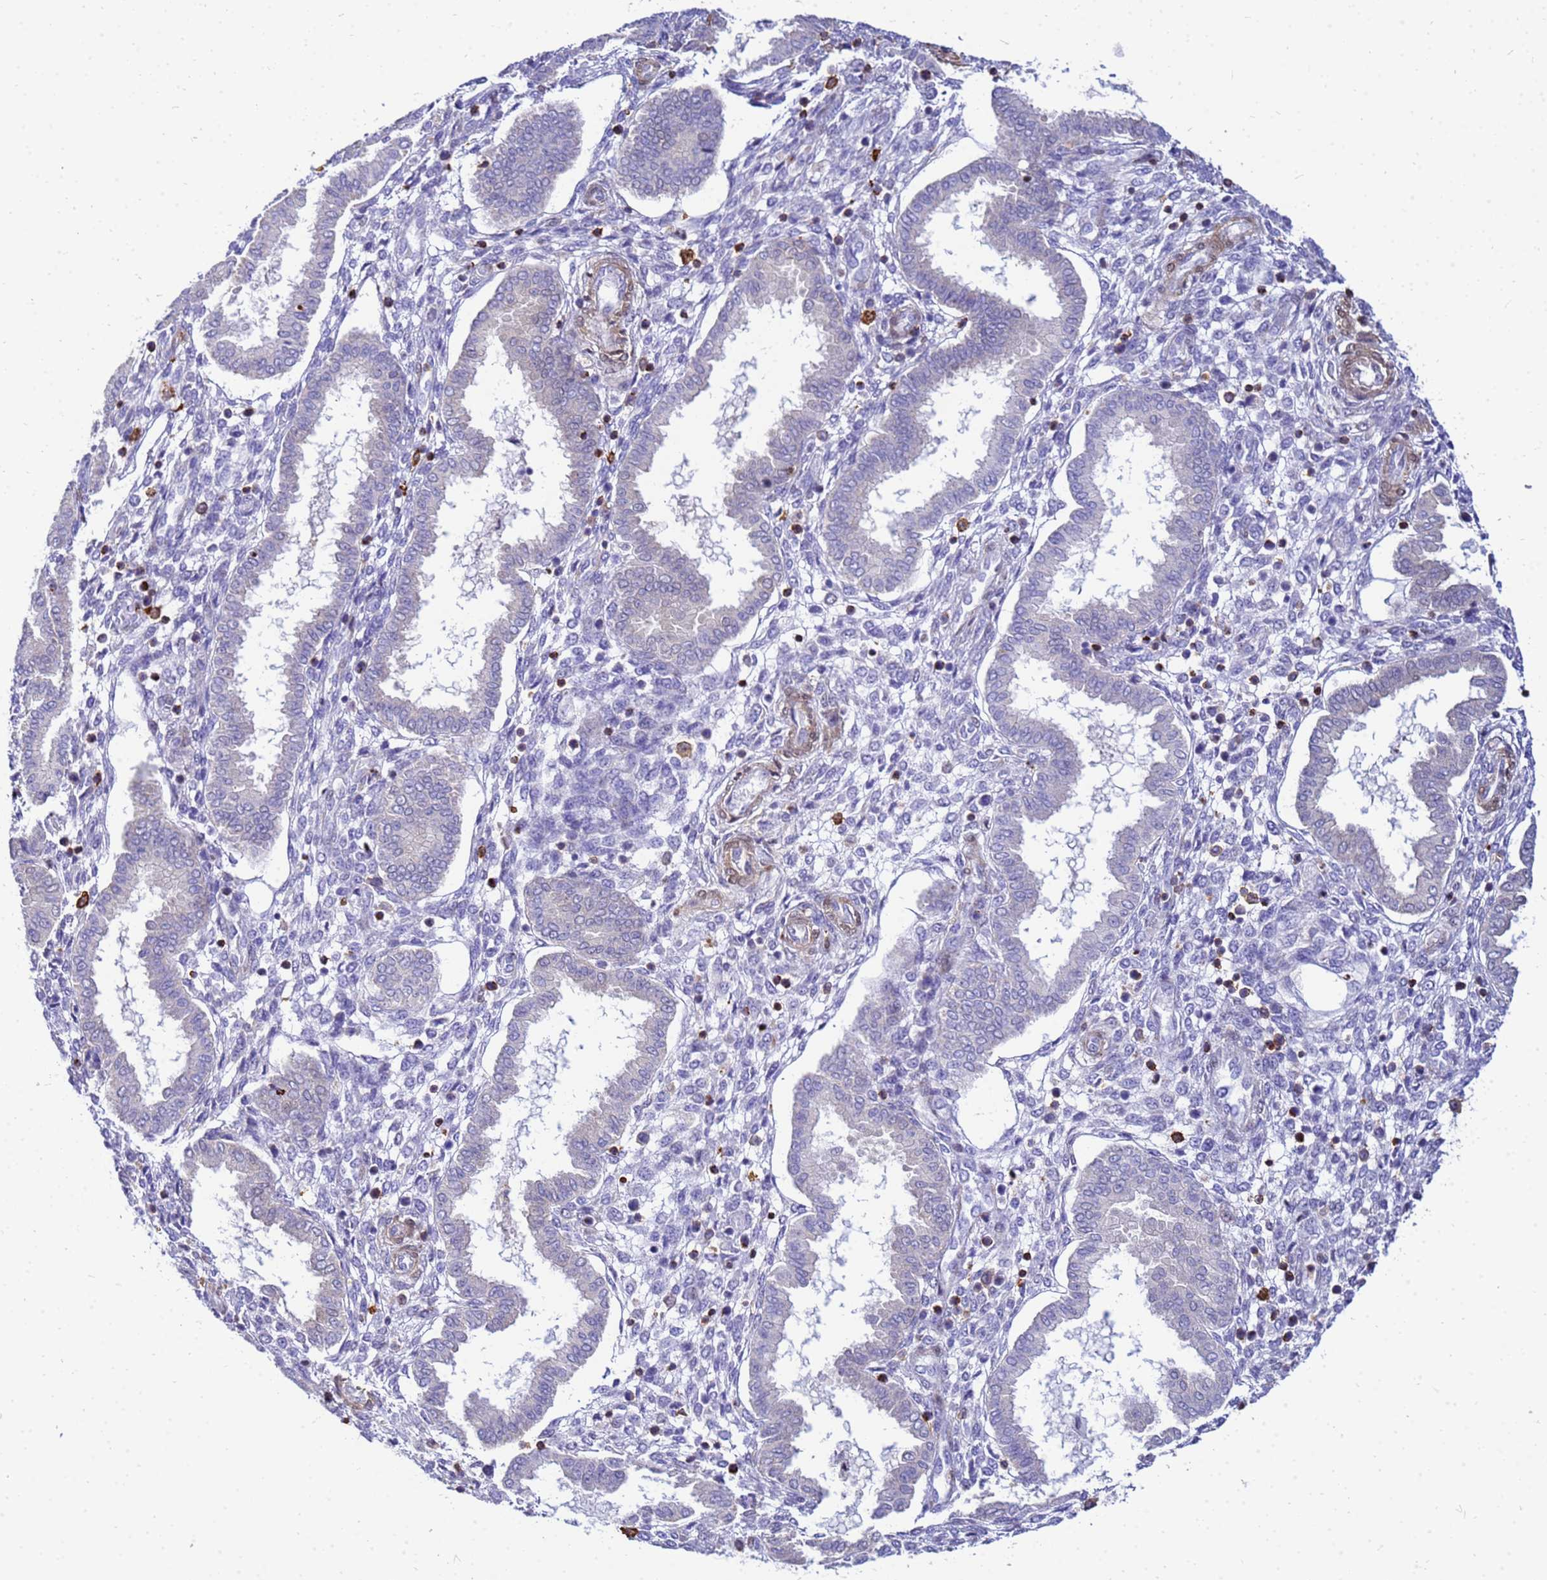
{"staining": {"intensity": "negative", "quantity": "none", "location": "none"}, "tissue": "endometrium", "cell_type": "Cells in endometrial stroma", "image_type": "normal", "snomed": [{"axis": "morphology", "description": "Normal tissue, NOS"}, {"axis": "topography", "description": "Endometrium"}], "caption": "IHC histopathology image of benign endometrium: human endometrium stained with DAB (3,3'-diaminobenzidine) exhibits no significant protein staining in cells in endometrial stroma.", "gene": "DBNDD2", "patient": {"sex": "female", "age": 24}}